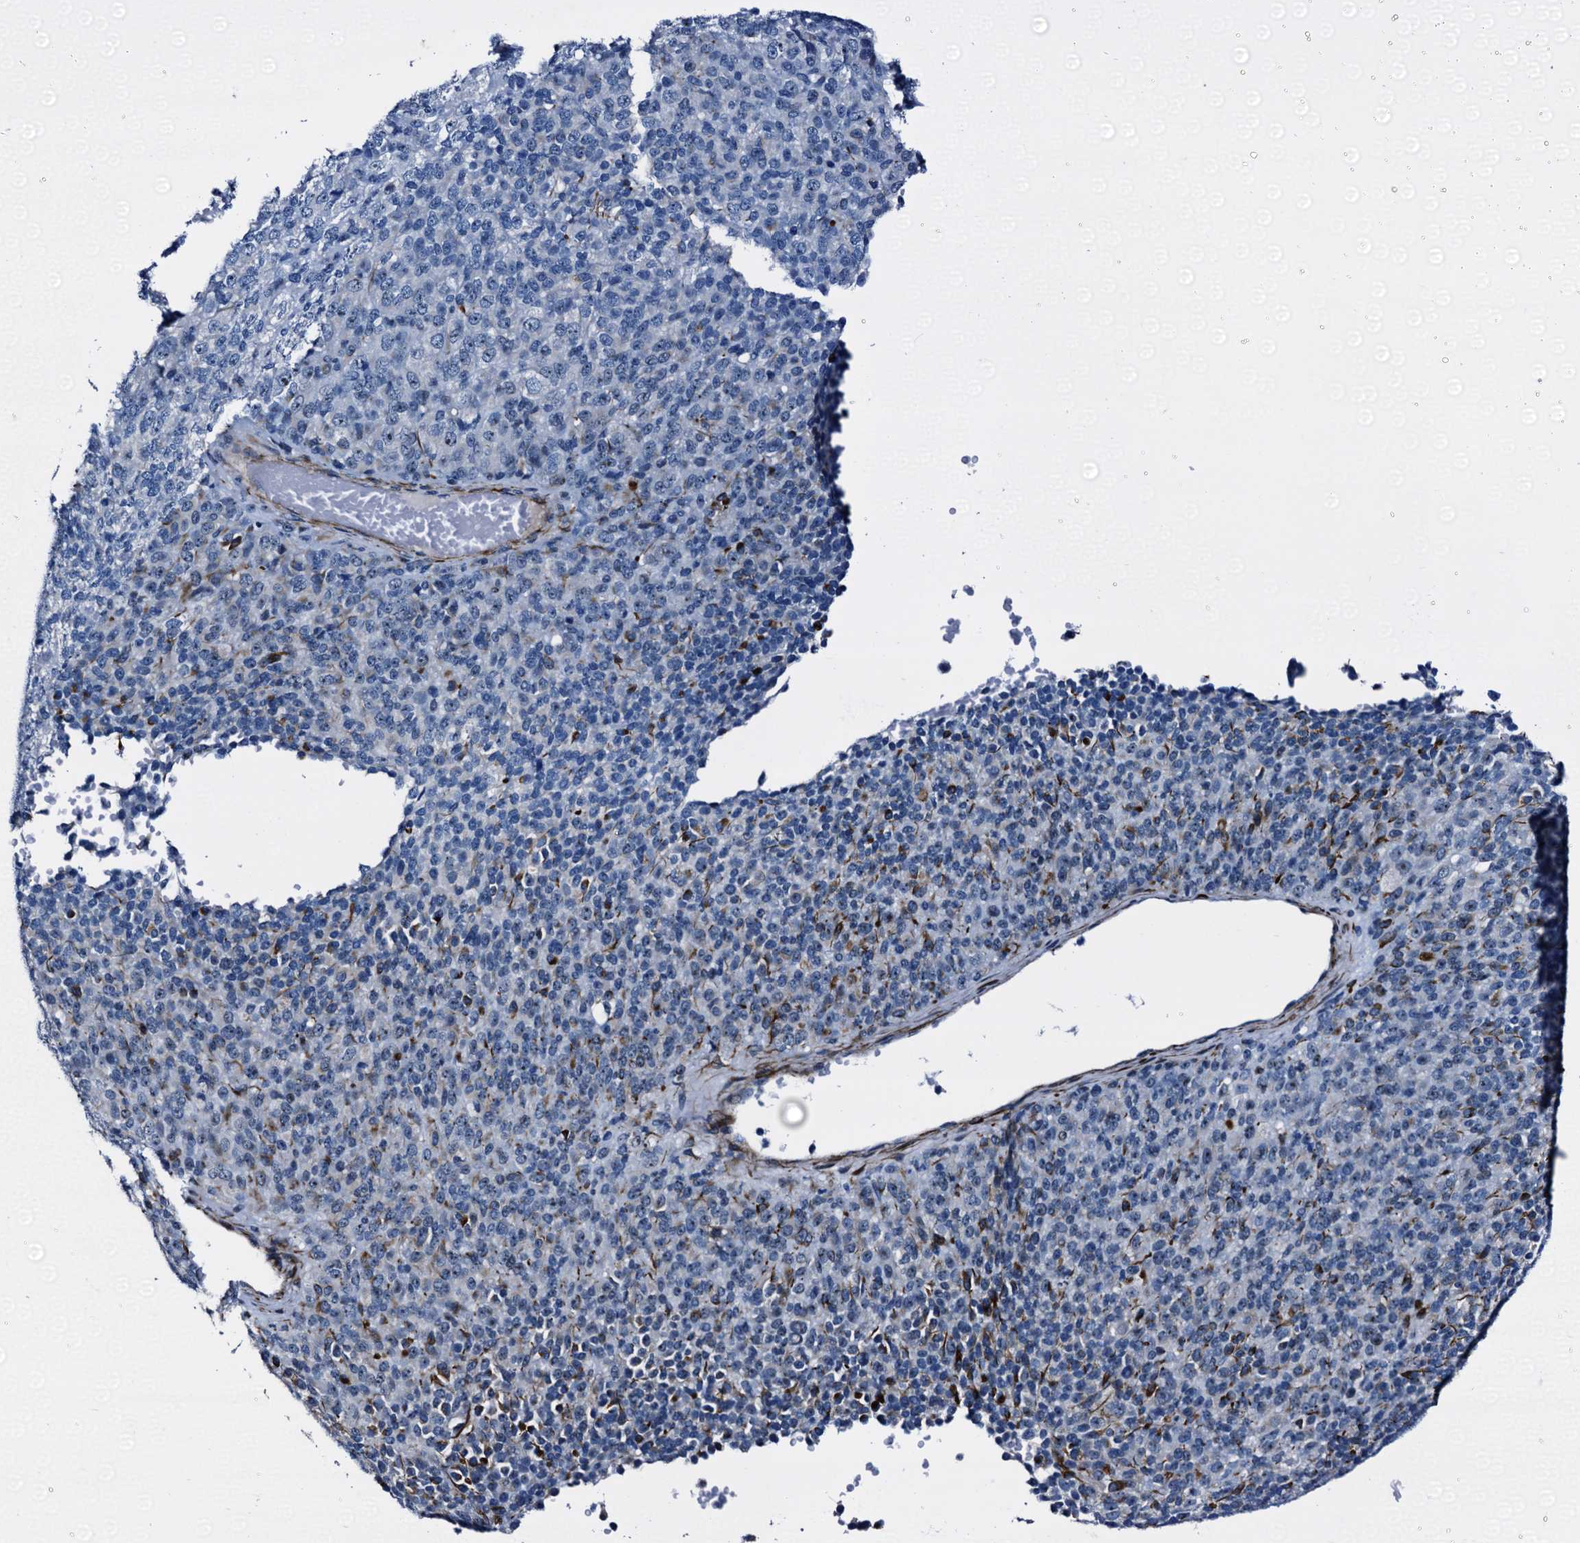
{"staining": {"intensity": "negative", "quantity": "none", "location": "none"}, "tissue": "melanoma", "cell_type": "Tumor cells", "image_type": "cancer", "snomed": [{"axis": "morphology", "description": "Malignant melanoma, Metastatic site"}, {"axis": "topography", "description": "Brain"}], "caption": "An image of malignant melanoma (metastatic site) stained for a protein reveals no brown staining in tumor cells.", "gene": "EMG1", "patient": {"sex": "female", "age": 56}}